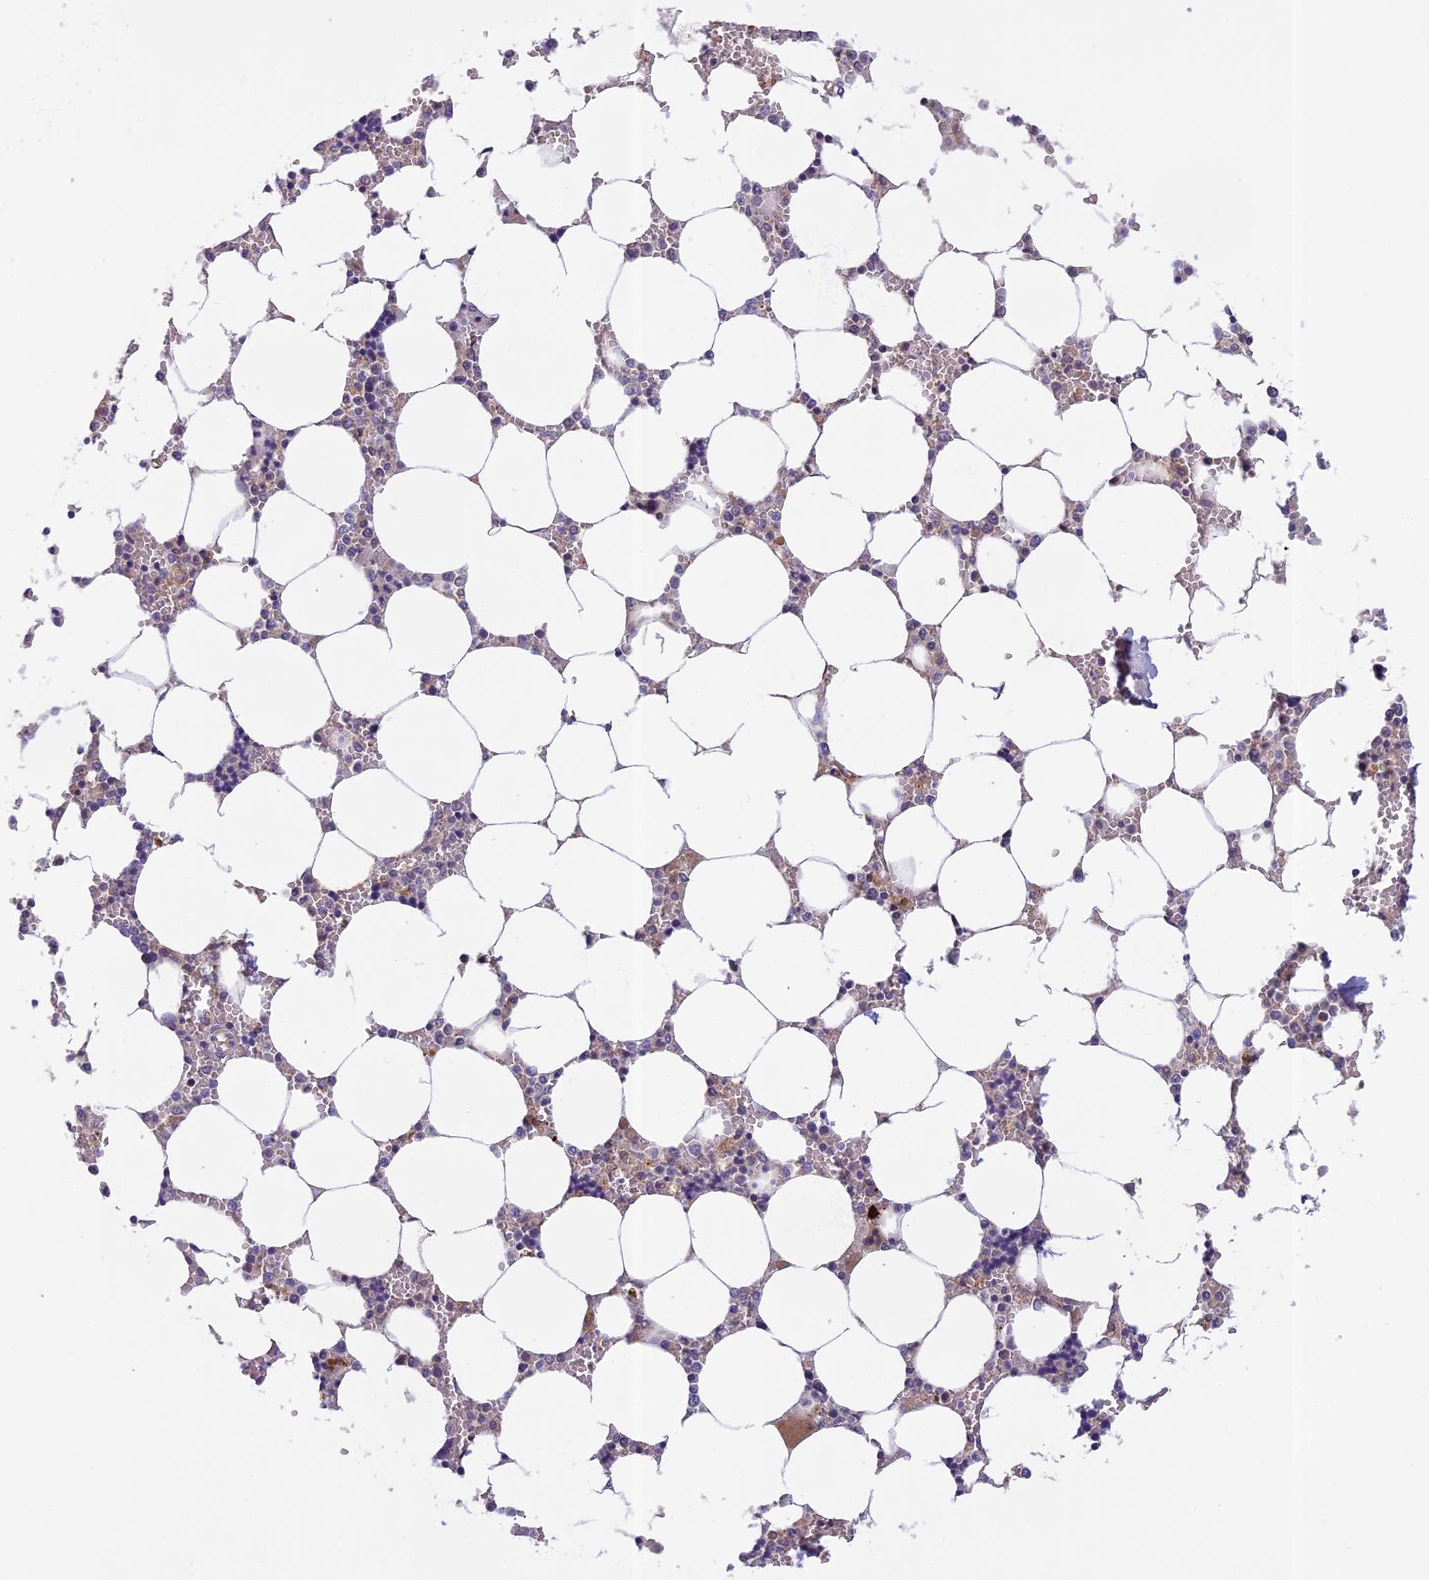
{"staining": {"intensity": "negative", "quantity": "none", "location": "none"}, "tissue": "bone marrow", "cell_type": "Hematopoietic cells", "image_type": "normal", "snomed": [{"axis": "morphology", "description": "Normal tissue, NOS"}, {"axis": "topography", "description": "Bone marrow"}], "caption": "DAB immunohistochemical staining of unremarkable human bone marrow displays no significant expression in hematopoietic cells. (DAB (3,3'-diaminobenzidine) IHC with hematoxylin counter stain).", "gene": "SEMA7A", "patient": {"sex": "male", "age": 64}}